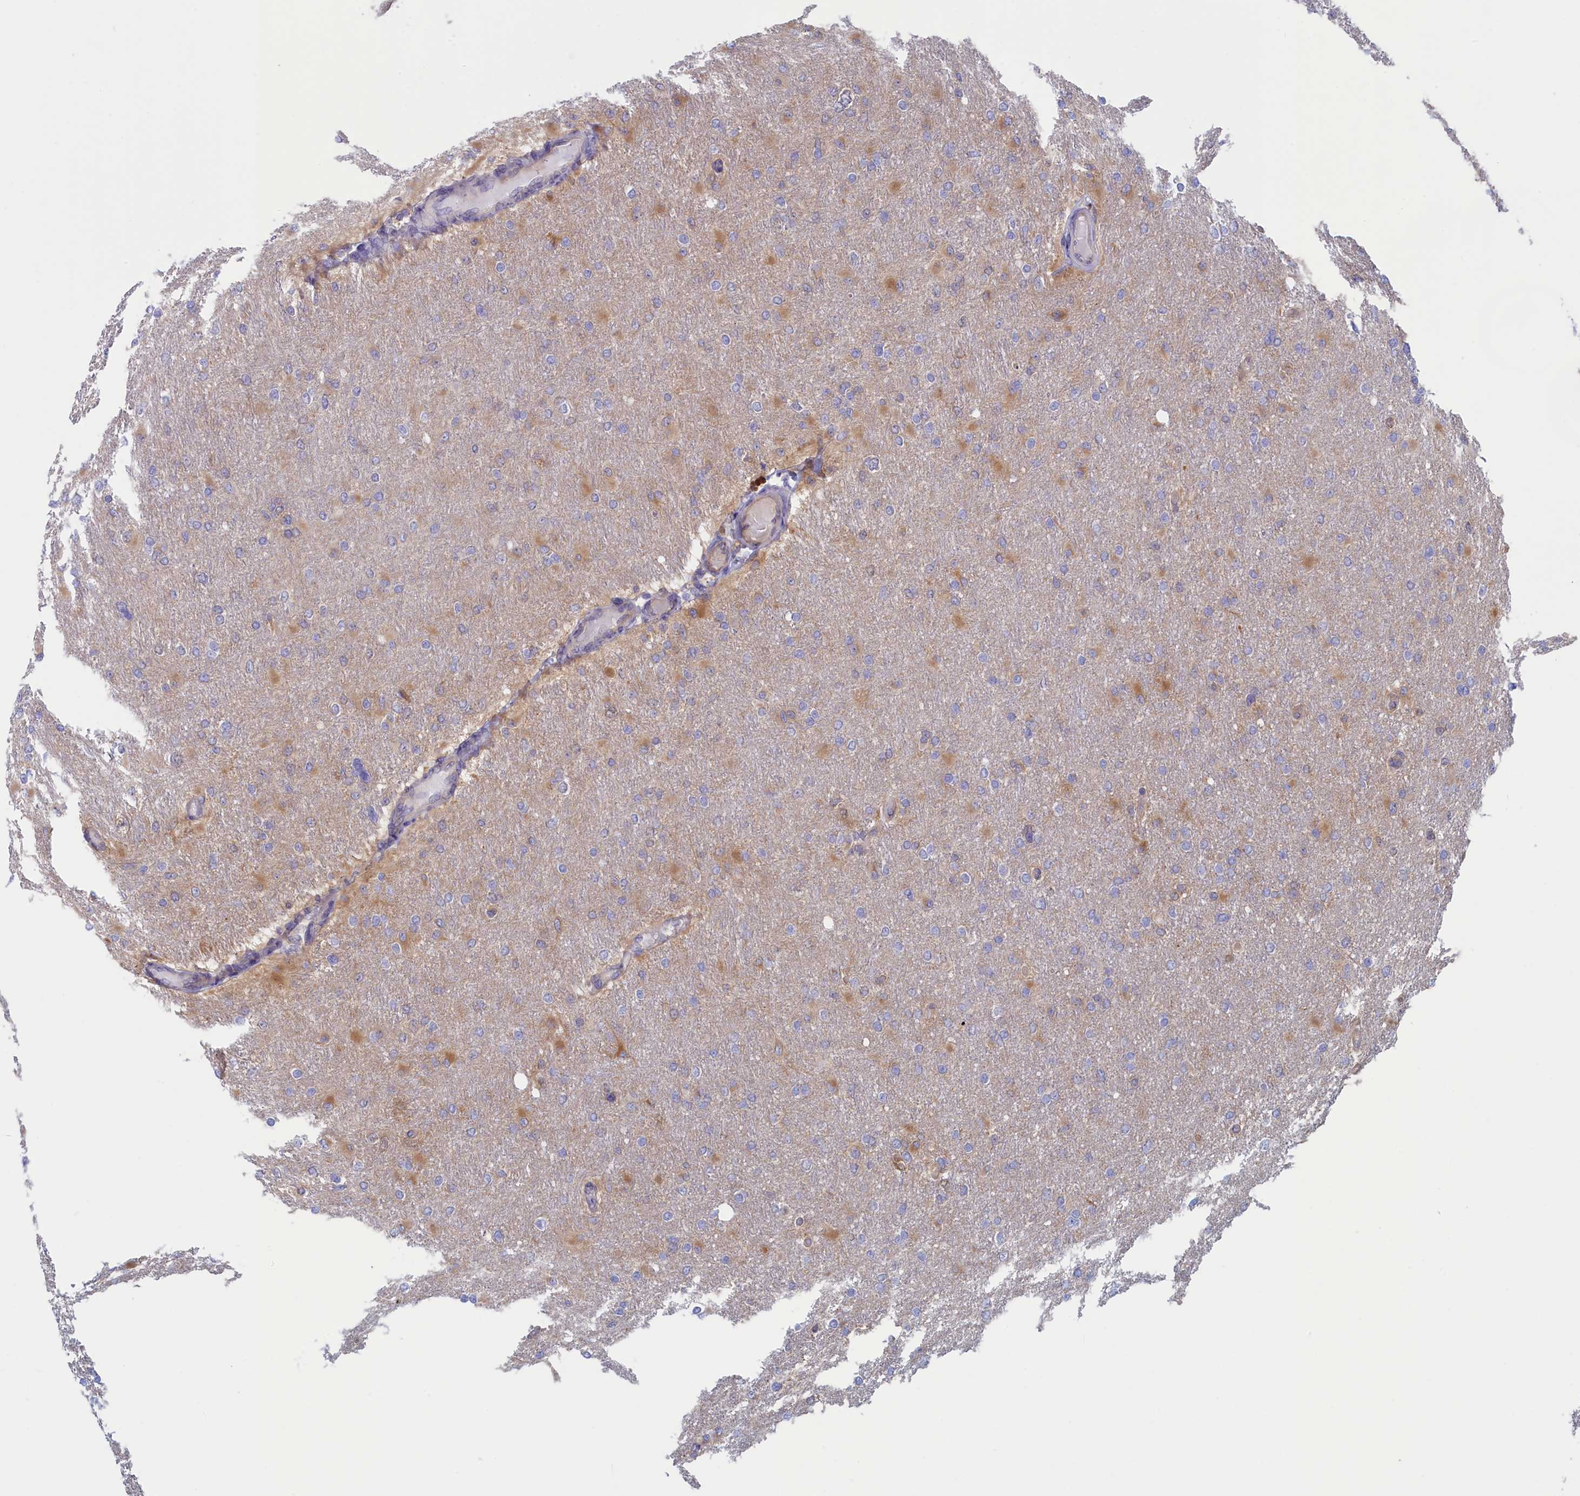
{"staining": {"intensity": "moderate", "quantity": "<25%", "location": "cytoplasmic/membranous"}, "tissue": "glioma", "cell_type": "Tumor cells", "image_type": "cancer", "snomed": [{"axis": "morphology", "description": "Glioma, malignant, High grade"}, {"axis": "topography", "description": "Cerebral cortex"}], "caption": "Brown immunohistochemical staining in human glioma demonstrates moderate cytoplasmic/membranous expression in approximately <25% of tumor cells.", "gene": "SYNDIG1L", "patient": {"sex": "female", "age": 36}}